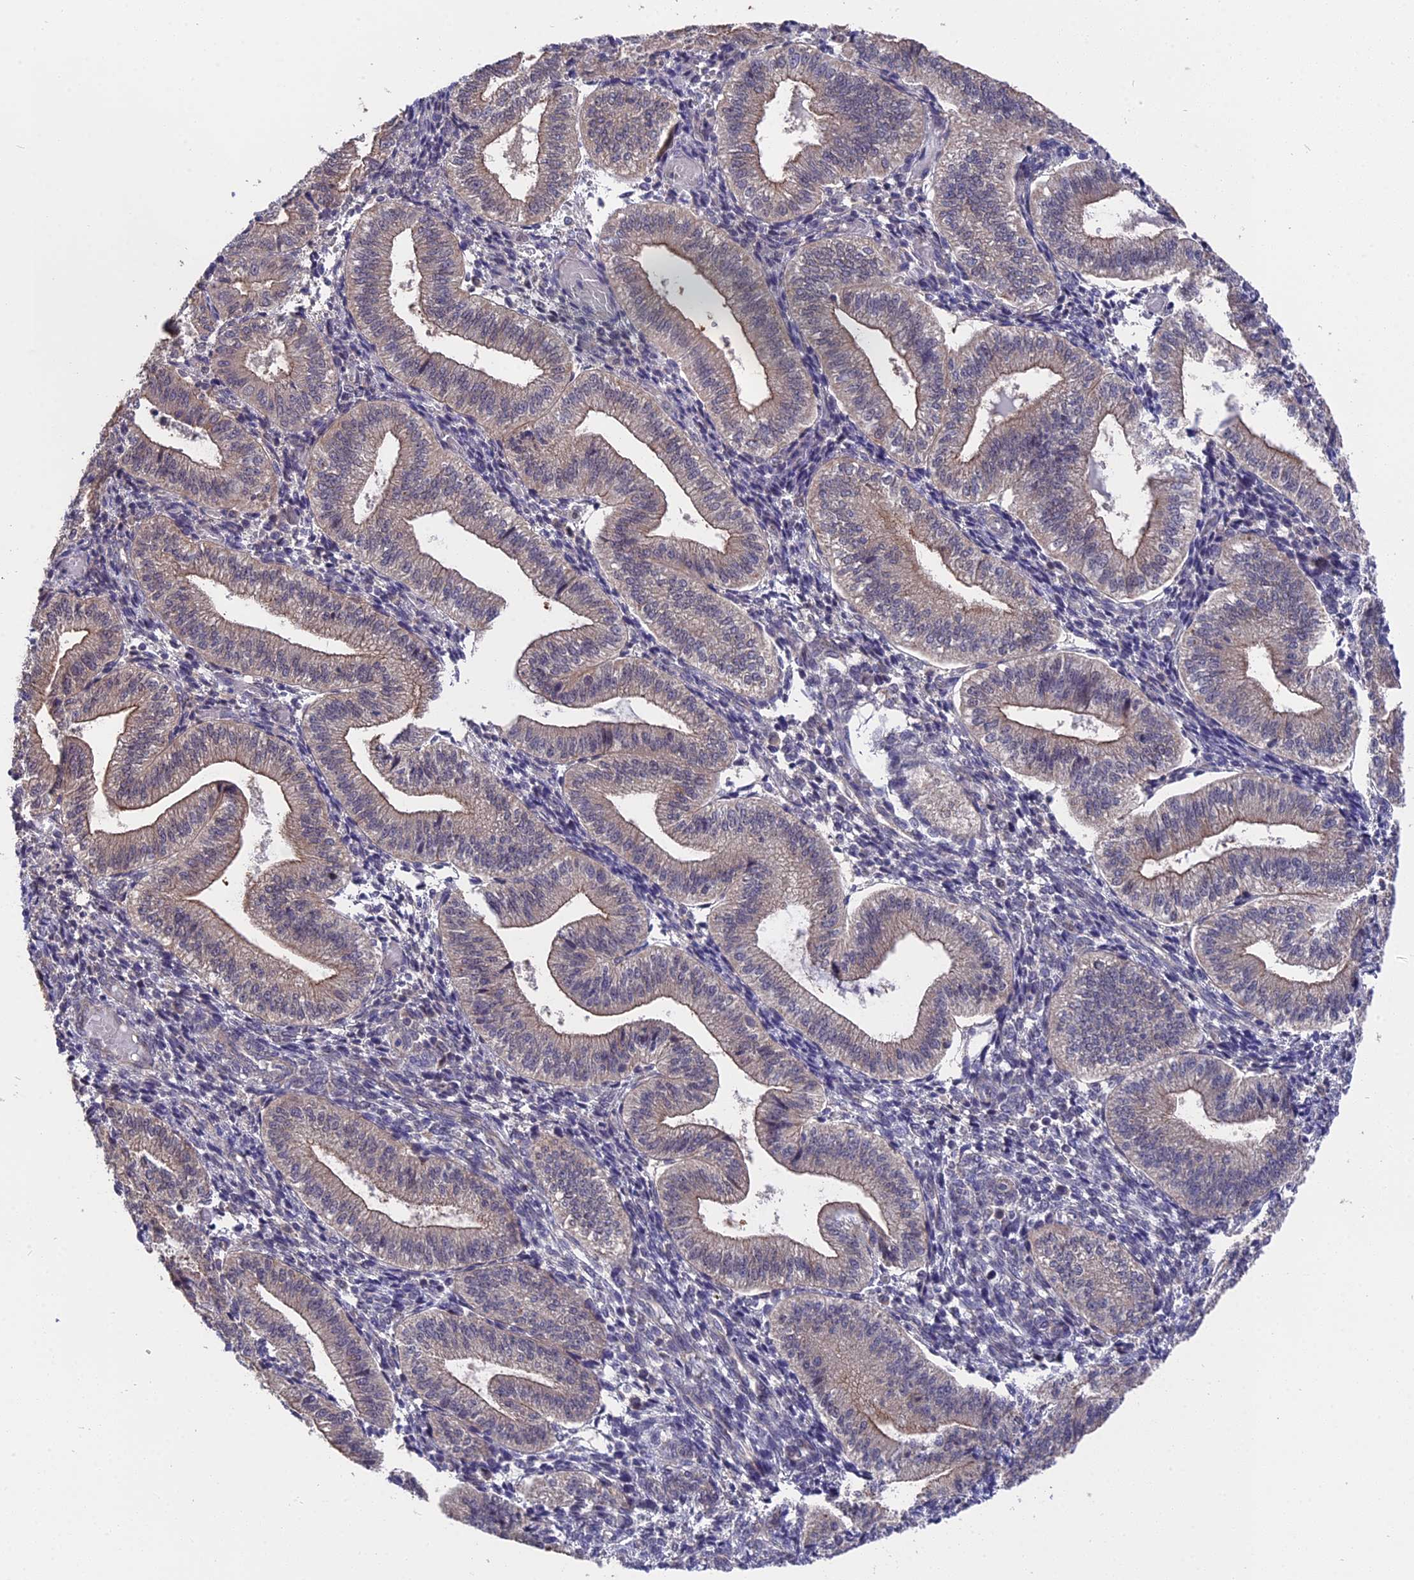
{"staining": {"intensity": "negative", "quantity": "none", "location": "none"}, "tissue": "endometrium", "cell_type": "Cells in endometrial stroma", "image_type": "normal", "snomed": [{"axis": "morphology", "description": "Normal tissue, NOS"}, {"axis": "topography", "description": "Endometrium"}], "caption": "IHC of benign human endometrium exhibits no staining in cells in endometrial stroma.", "gene": "ZCCHC2", "patient": {"sex": "female", "age": 34}}